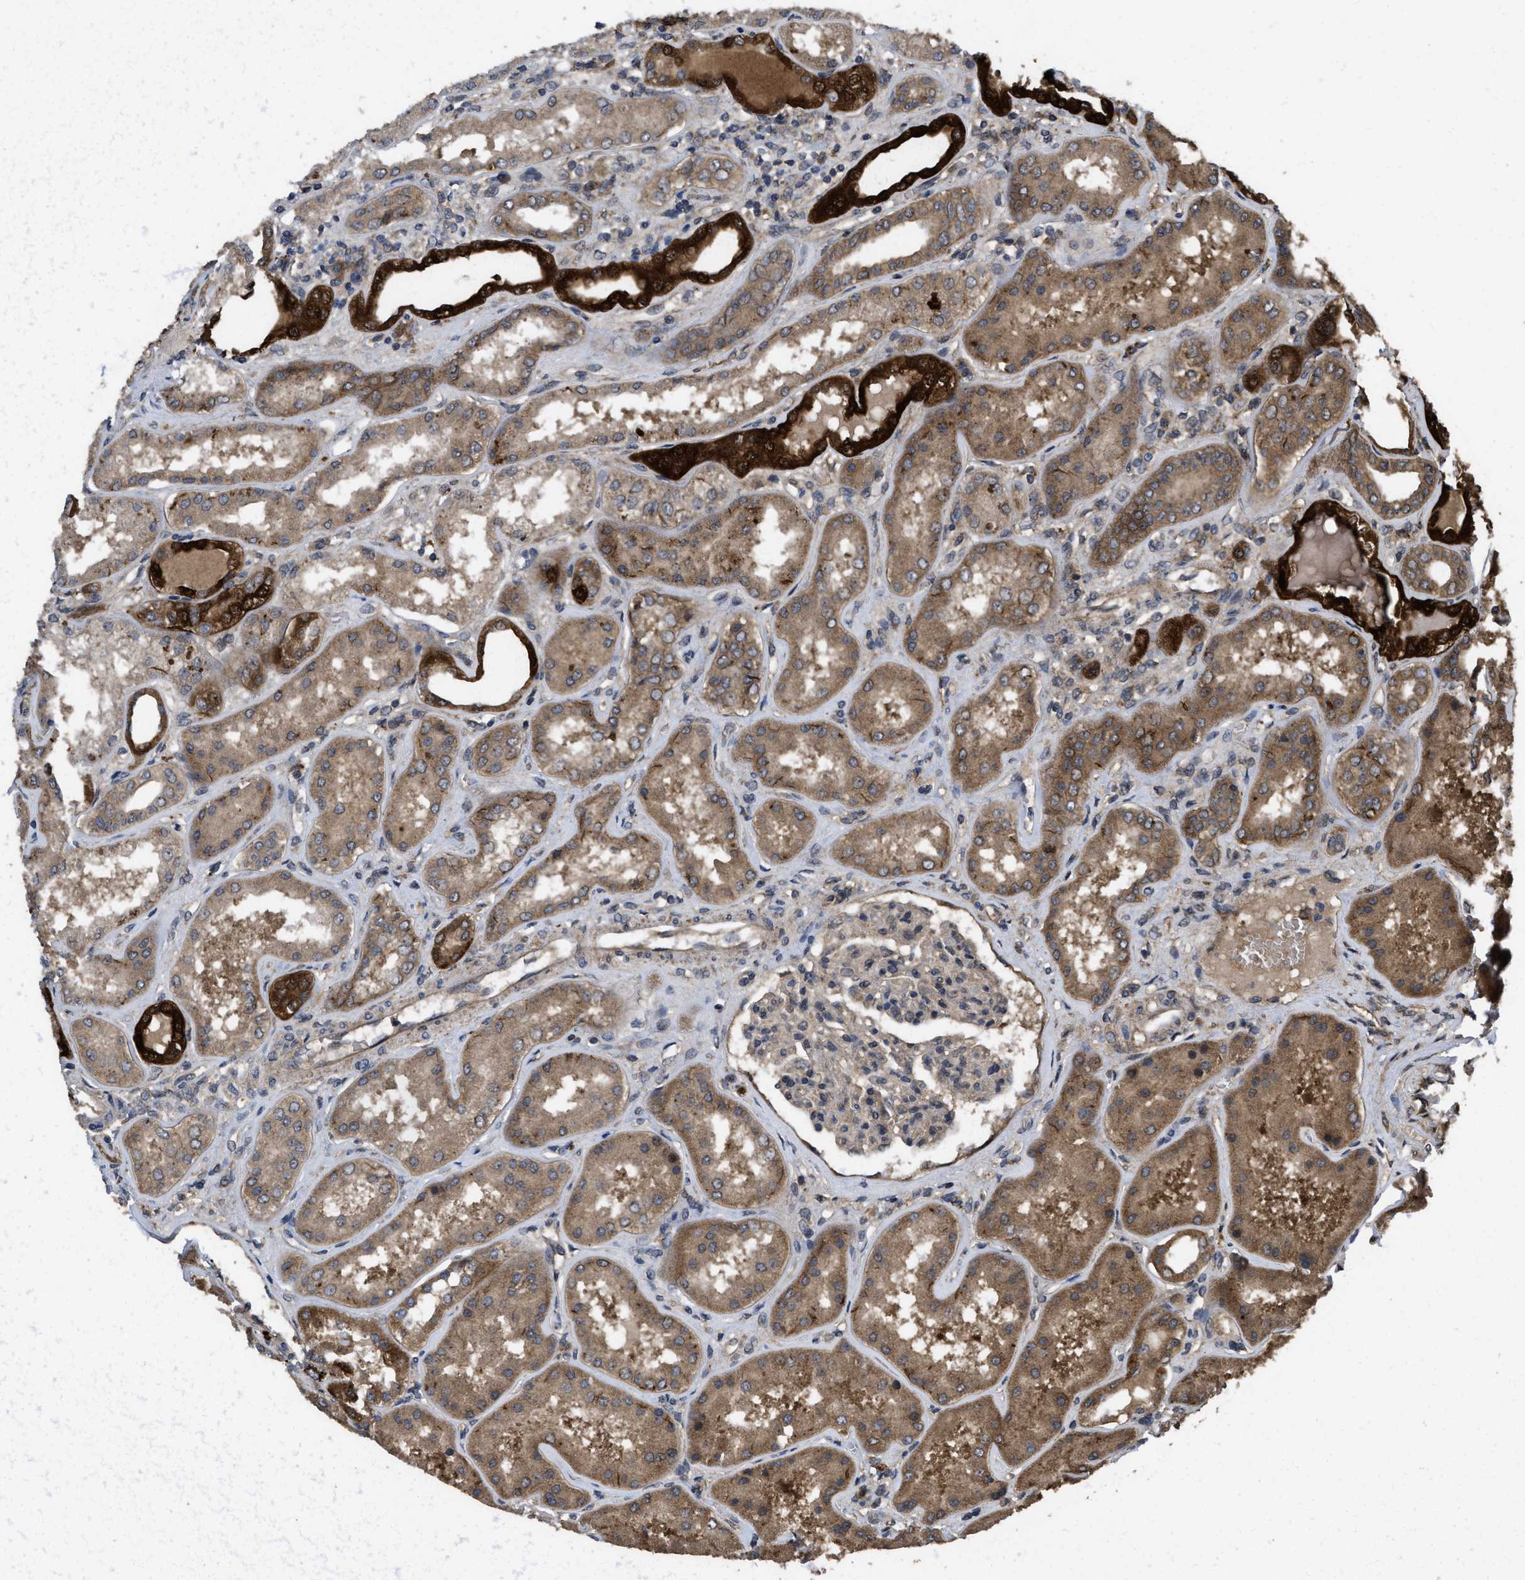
{"staining": {"intensity": "weak", "quantity": ">75%", "location": "cytoplasmic/membranous"}, "tissue": "kidney", "cell_type": "Cells in glomeruli", "image_type": "normal", "snomed": [{"axis": "morphology", "description": "Normal tissue, NOS"}, {"axis": "topography", "description": "Kidney"}], "caption": "Kidney stained for a protein (brown) demonstrates weak cytoplasmic/membranous positive expression in about >75% of cells in glomeruli.", "gene": "FZD6", "patient": {"sex": "female", "age": 56}}